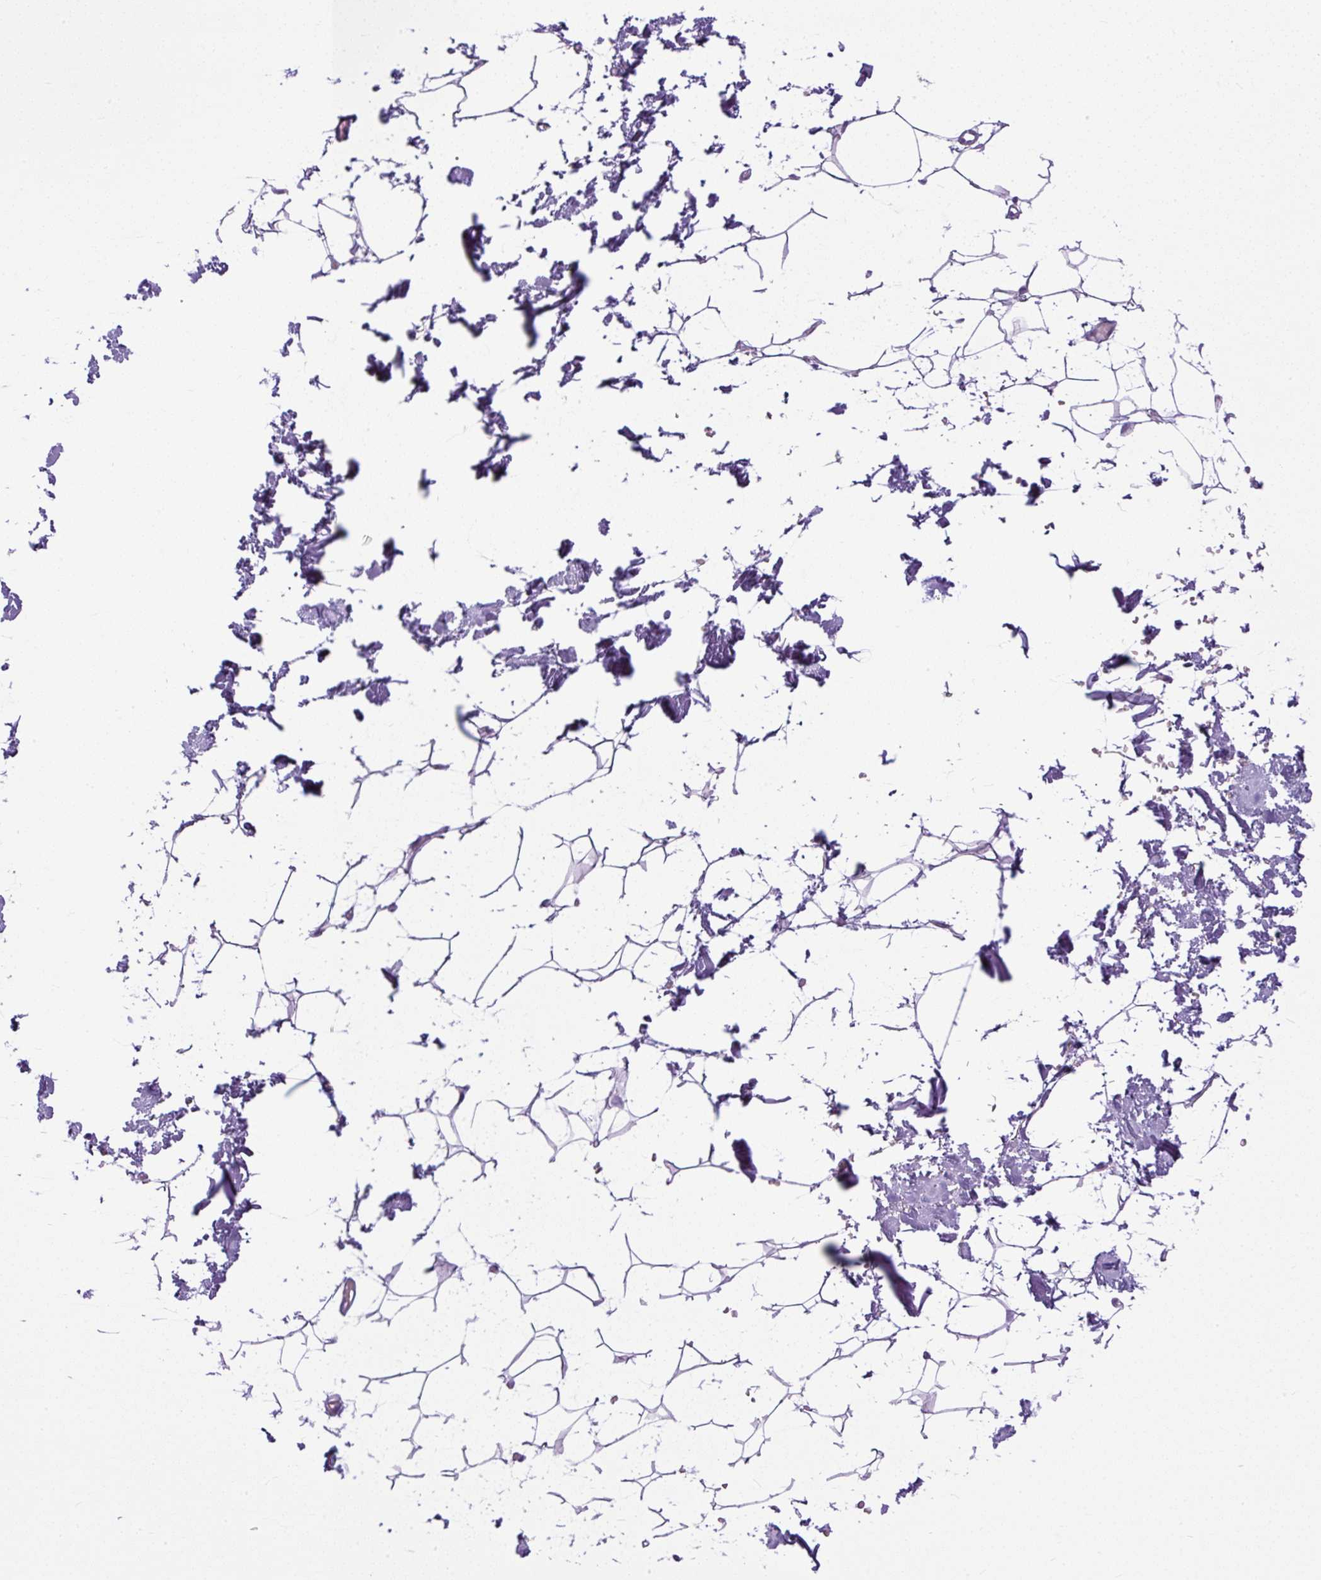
{"staining": {"intensity": "negative", "quantity": "none", "location": "none"}, "tissue": "adipose tissue", "cell_type": "Adipocytes", "image_type": "normal", "snomed": [{"axis": "morphology", "description": "Normal tissue, NOS"}, {"axis": "topography", "description": "Skin"}, {"axis": "topography", "description": "Peripheral nerve tissue"}], "caption": "The micrograph displays no significant positivity in adipocytes of adipose tissue.", "gene": "UPP1", "patient": {"sex": "female", "age": 56}}